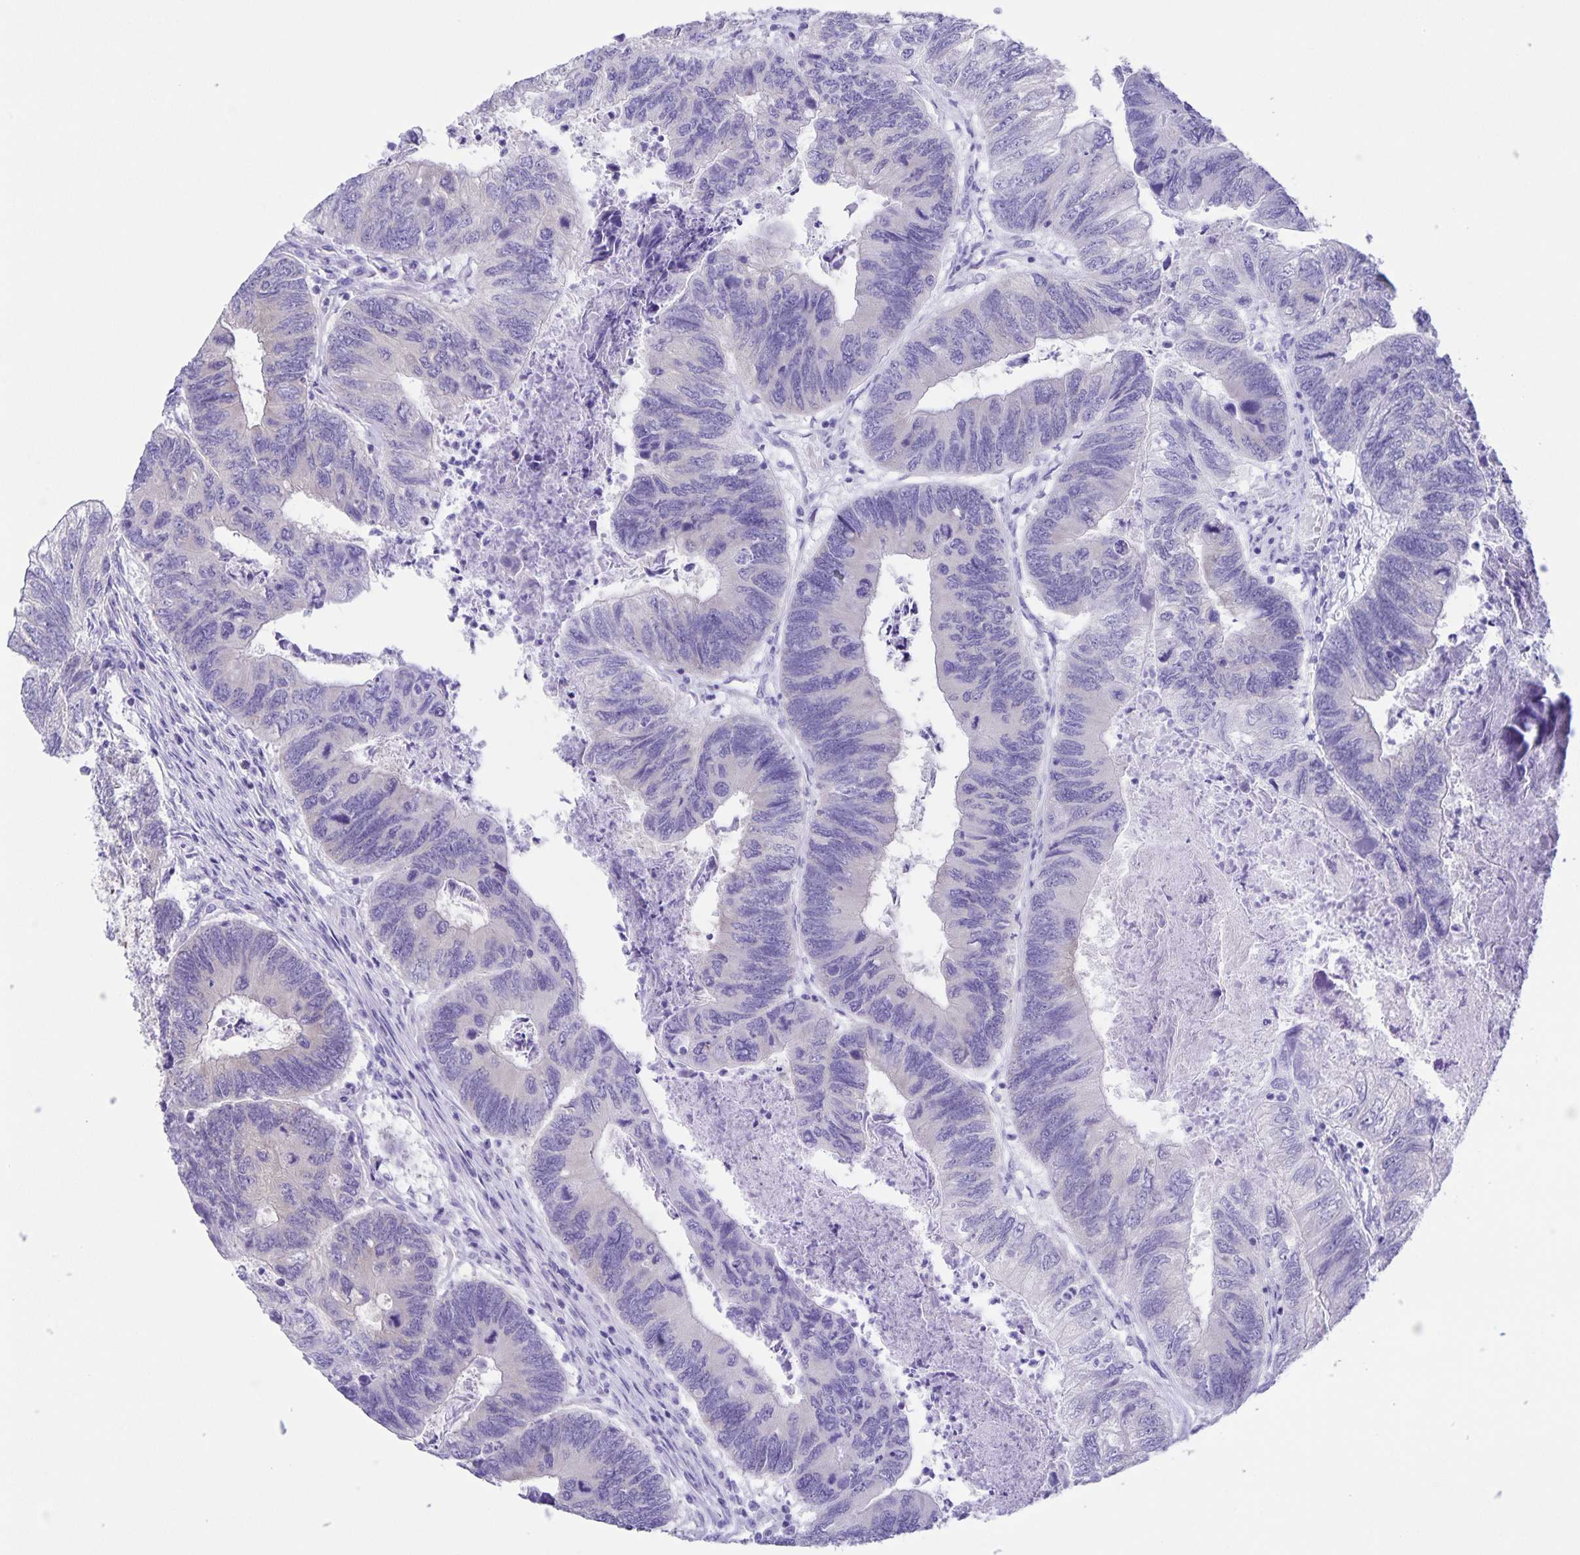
{"staining": {"intensity": "negative", "quantity": "none", "location": "none"}, "tissue": "colorectal cancer", "cell_type": "Tumor cells", "image_type": "cancer", "snomed": [{"axis": "morphology", "description": "Adenocarcinoma, NOS"}, {"axis": "topography", "description": "Colon"}], "caption": "Tumor cells are negative for protein expression in human colorectal adenocarcinoma.", "gene": "CAPSL", "patient": {"sex": "female", "age": 67}}